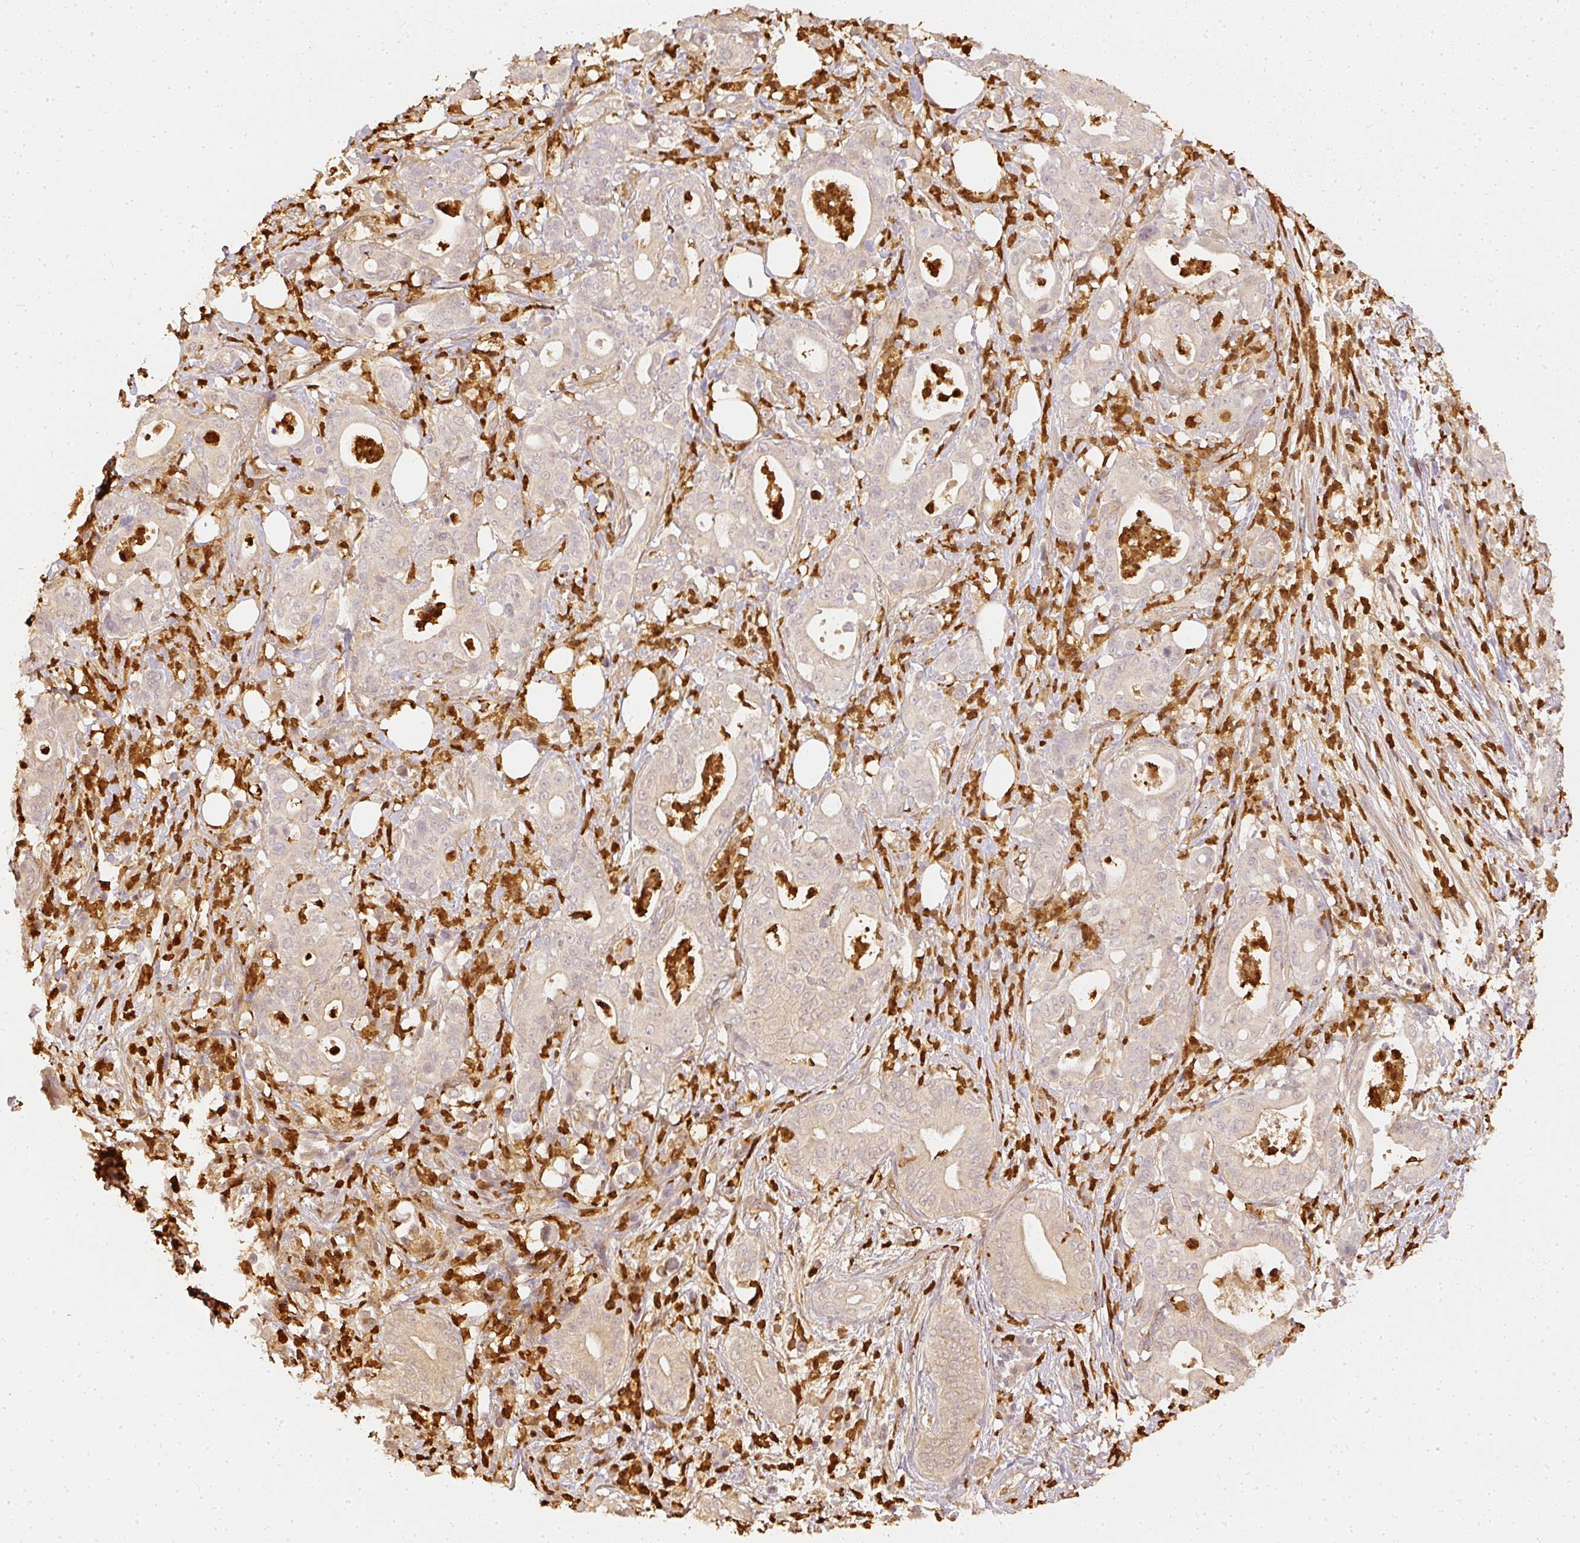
{"staining": {"intensity": "weak", "quantity": "<25%", "location": "cytoplasmic/membranous"}, "tissue": "pancreatic cancer", "cell_type": "Tumor cells", "image_type": "cancer", "snomed": [{"axis": "morphology", "description": "Adenocarcinoma, NOS"}, {"axis": "topography", "description": "Pancreas"}], "caption": "Tumor cells show no significant protein expression in pancreatic cancer.", "gene": "PFN1", "patient": {"sex": "male", "age": 71}}